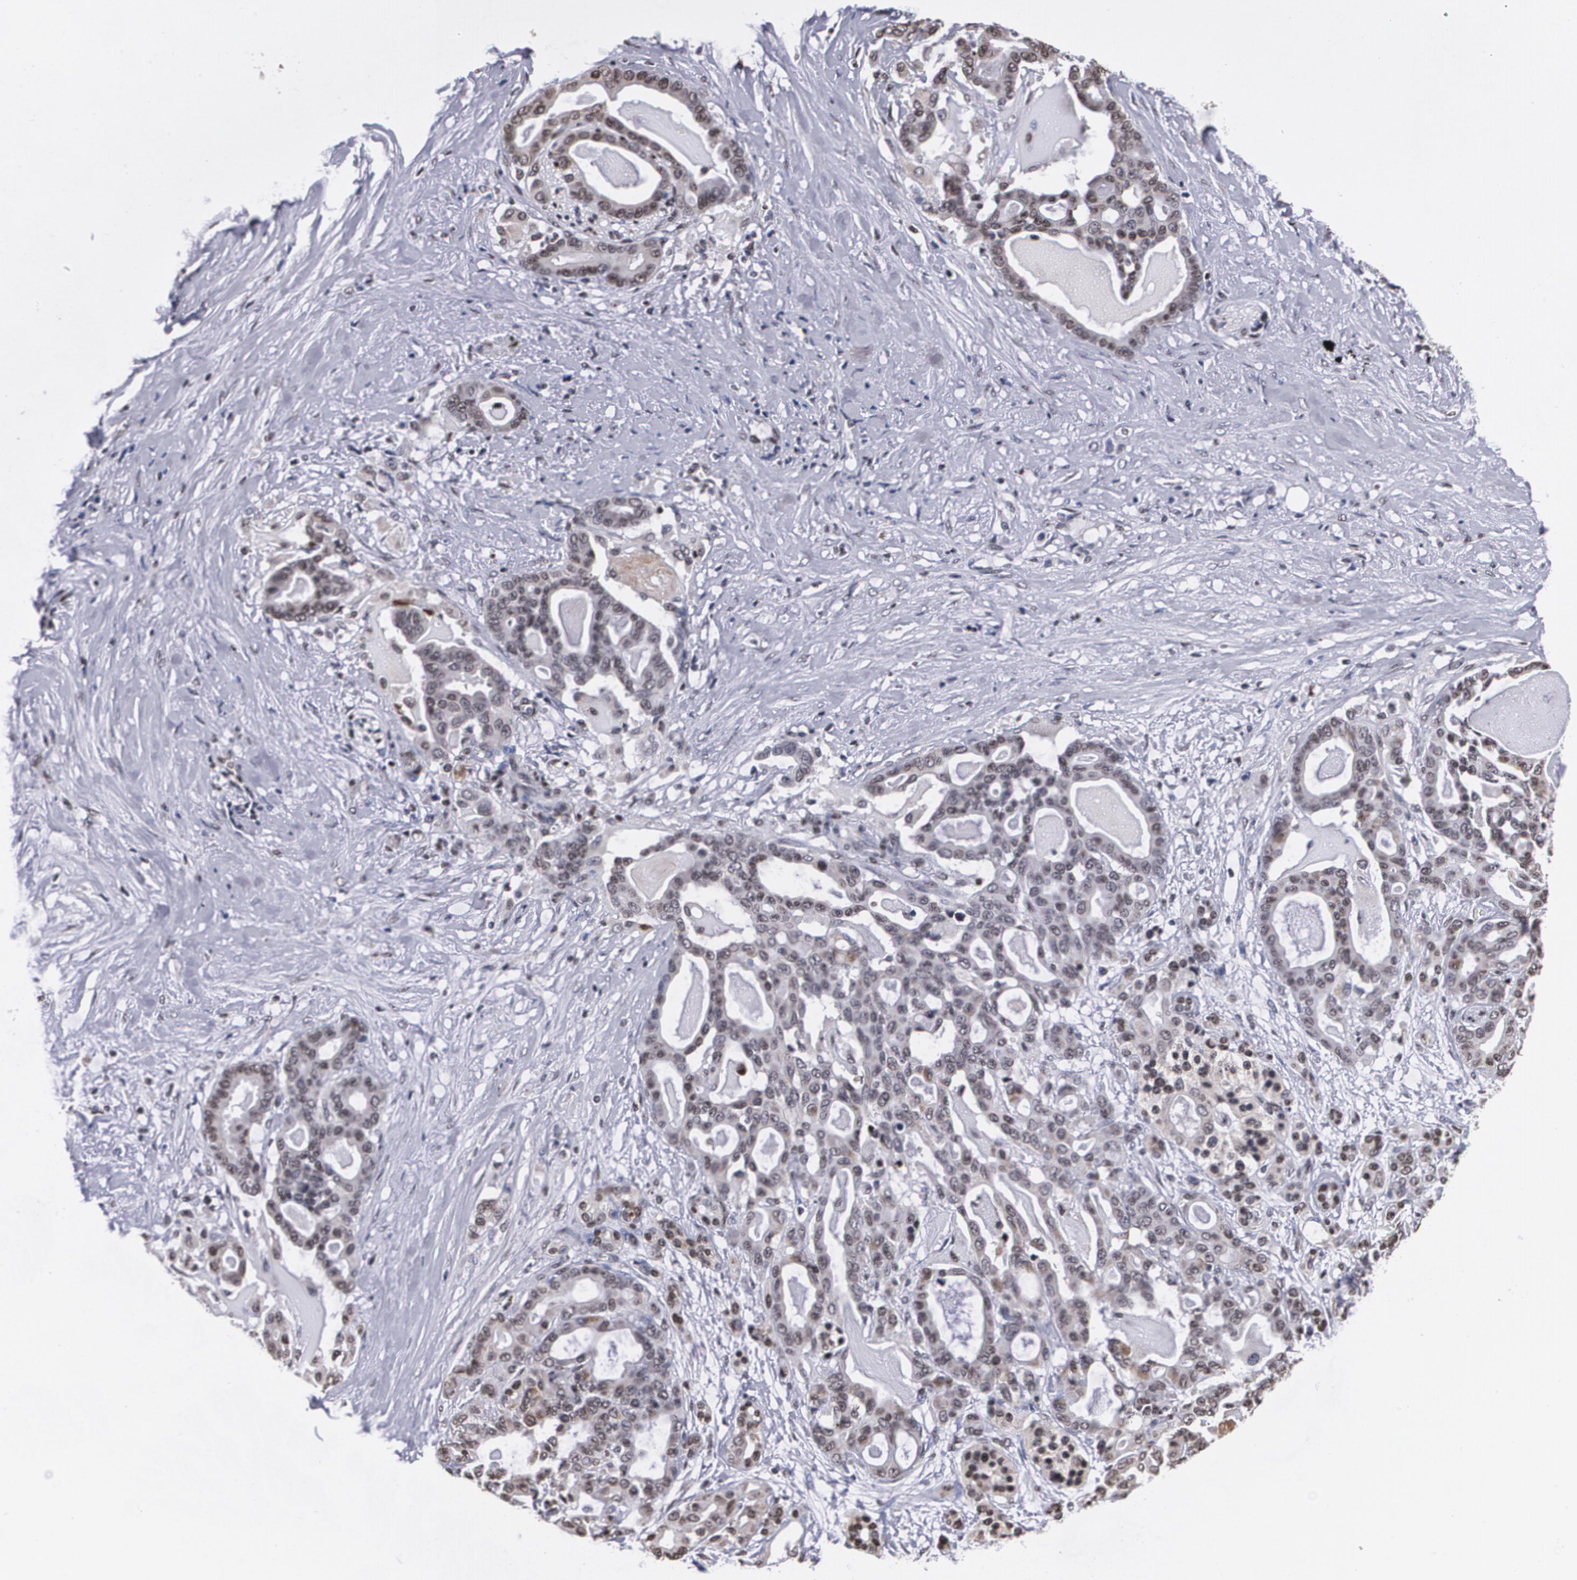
{"staining": {"intensity": "weak", "quantity": "25%-75%", "location": "cytoplasmic/membranous"}, "tissue": "pancreatic cancer", "cell_type": "Tumor cells", "image_type": "cancer", "snomed": [{"axis": "morphology", "description": "Adenocarcinoma, NOS"}, {"axis": "topography", "description": "Pancreas"}], "caption": "This is an image of immunohistochemistry (IHC) staining of pancreatic cancer, which shows weak staining in the cytoplasmic/membranous of tumor cells.", "gene": "MVP", "patient": {"sex": "male", "age": 63}}